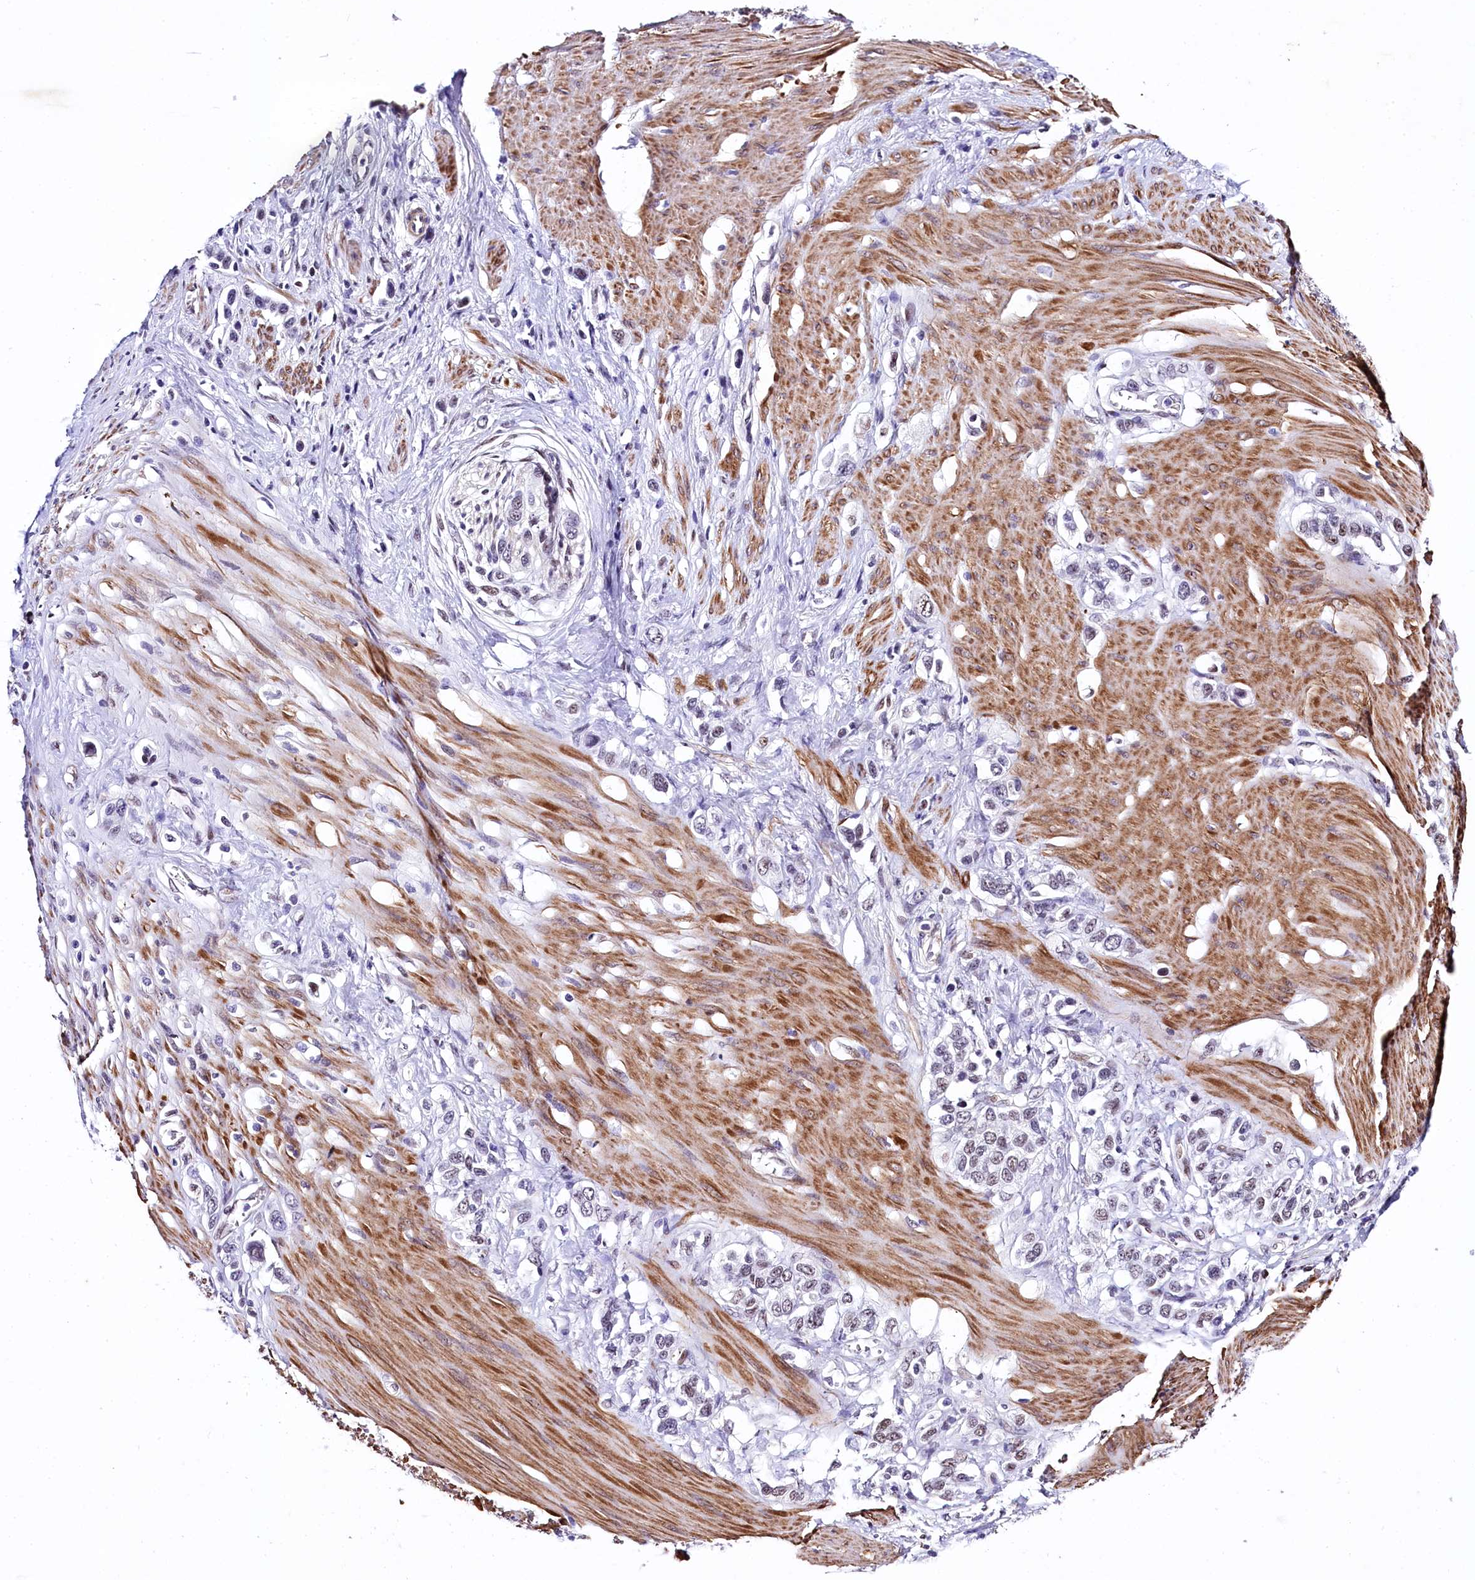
{"staining": {"intensity": "negative", "quantity": "none", "location": "none"}, "tissue": "stomach cancer", "cell_type": "Tumor cells", "image_type": "cancer", "snomed": [{"axis": "morphology", "description": "Adenocarcinoma, NOS"}, {"axis": "morphology", "description": "Adenocarcinoma, High grade"}, {"axis": "topography", "description": "Stomach, upper"}, {"axis": "topography", "description": "Stomach, lower"}], "caption": "This is an IHC photomicrograph of human high-grade adenocarcinoma (stomach). There is no expression in tumor cells.", "gene": "SAMD10", "patient": {"sex": "female", "age": 65}}